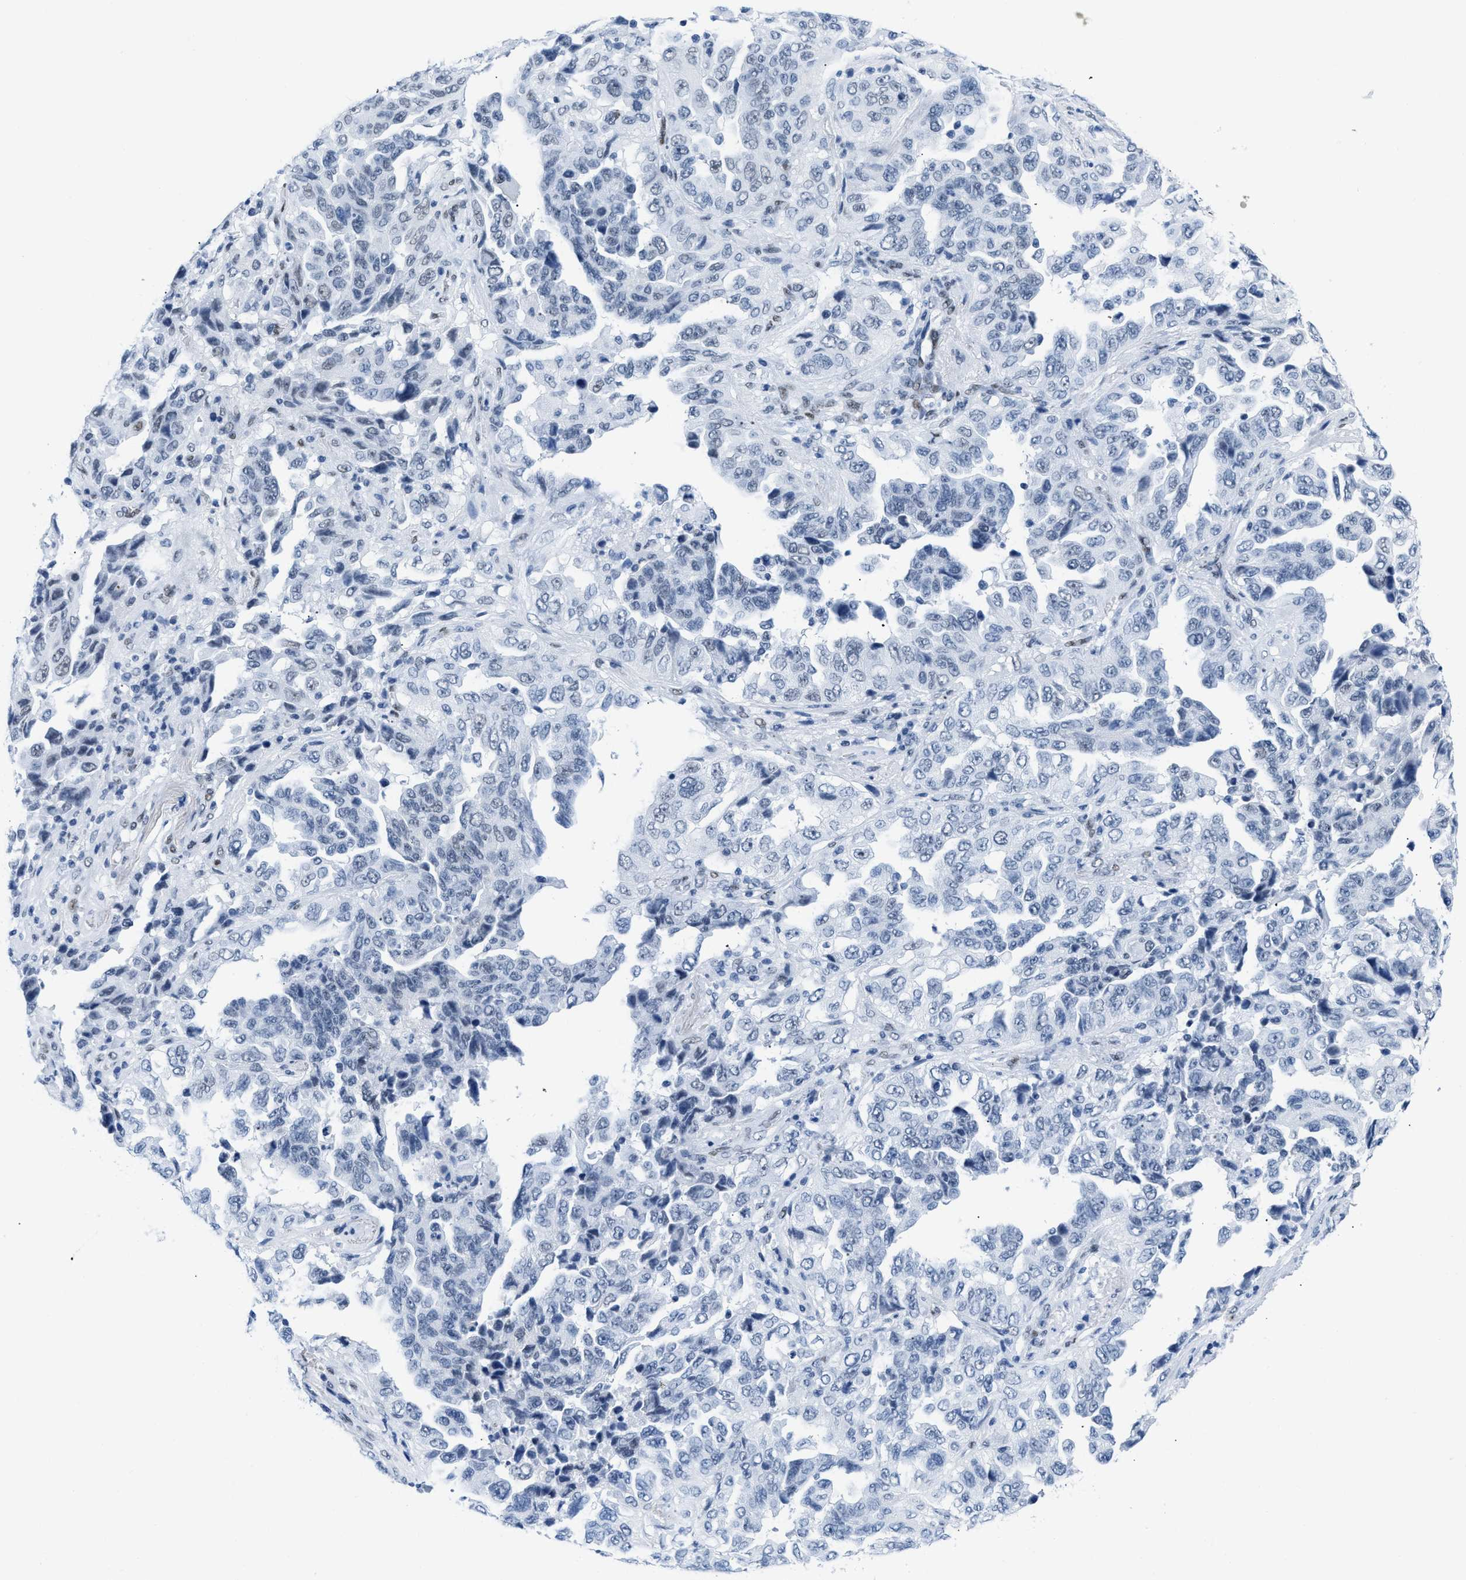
{"staining": {"intensity": "negative", "quantity": "none", "location": "none"}, "tissue": "lung cancer", "cell_type": "Tumor cells", "image_type": "cancer", "snomed": [{"axis": "morphology", "description": "Adenocarcinoma, NOS"}, {"axis": "topography", "description": "Lung"}], "caption": "Tumor cells are negative for protein expression in human lung cancer.", "gene": "CTBP1", "patient": {"sex": "female", "age": 51}}